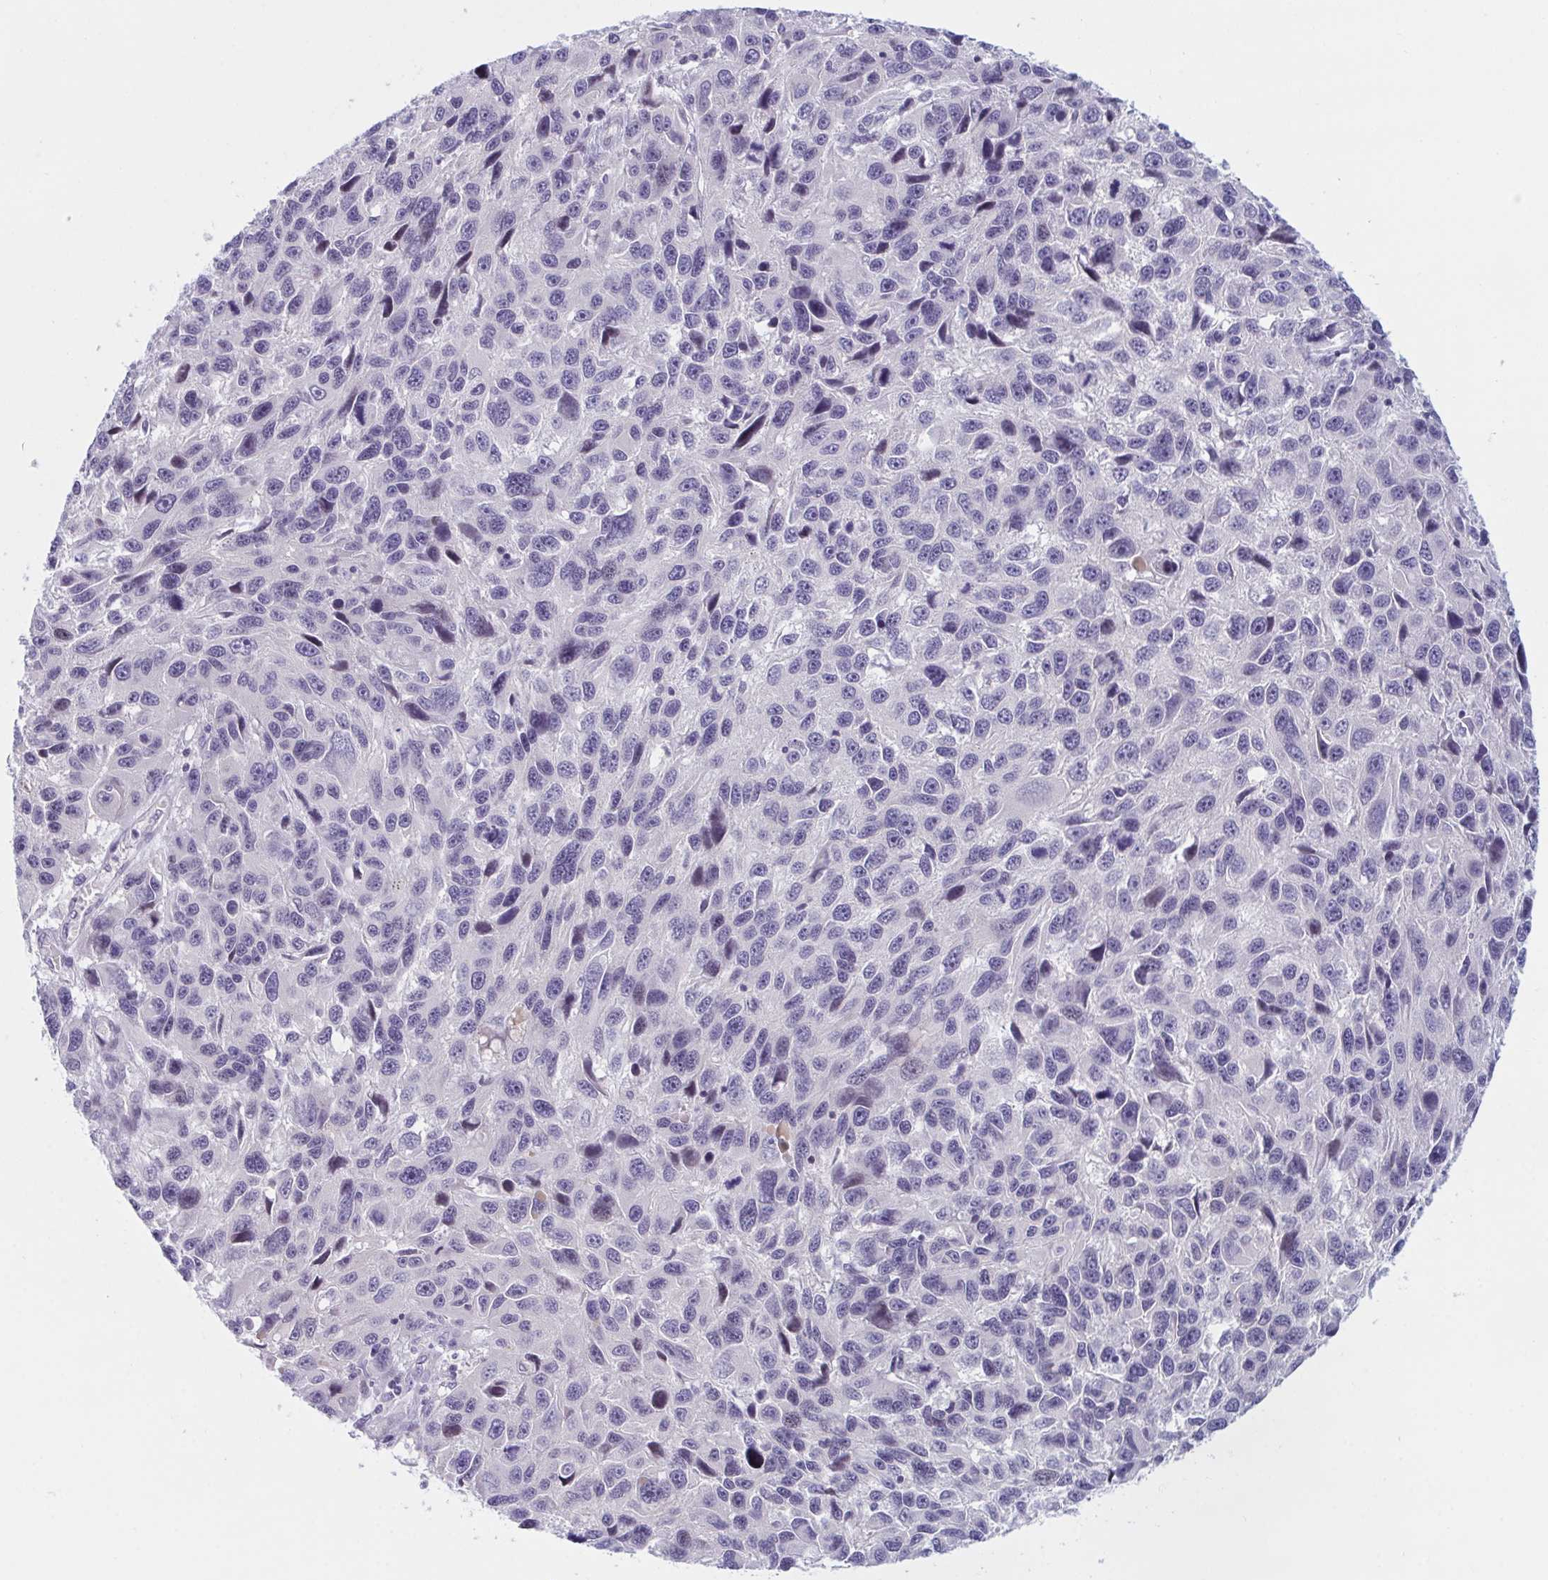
{"staining": {"intensity": "negative", "quantity": "none", "location": "none"}, "tissue": "melanoma", "cell_type": "Tumor cells", "image_type": "cancer", "snomed": [{"axis": "morphology", "description": "Malignant melanoma, NOS"}, {"axis": "topography", "description": "Skin"}], "caption": "Tumor cells are negative for protein expression in human malignant melanoma.", "gene": "NAA30", "patient": {"sex": "male", "age": 53}}